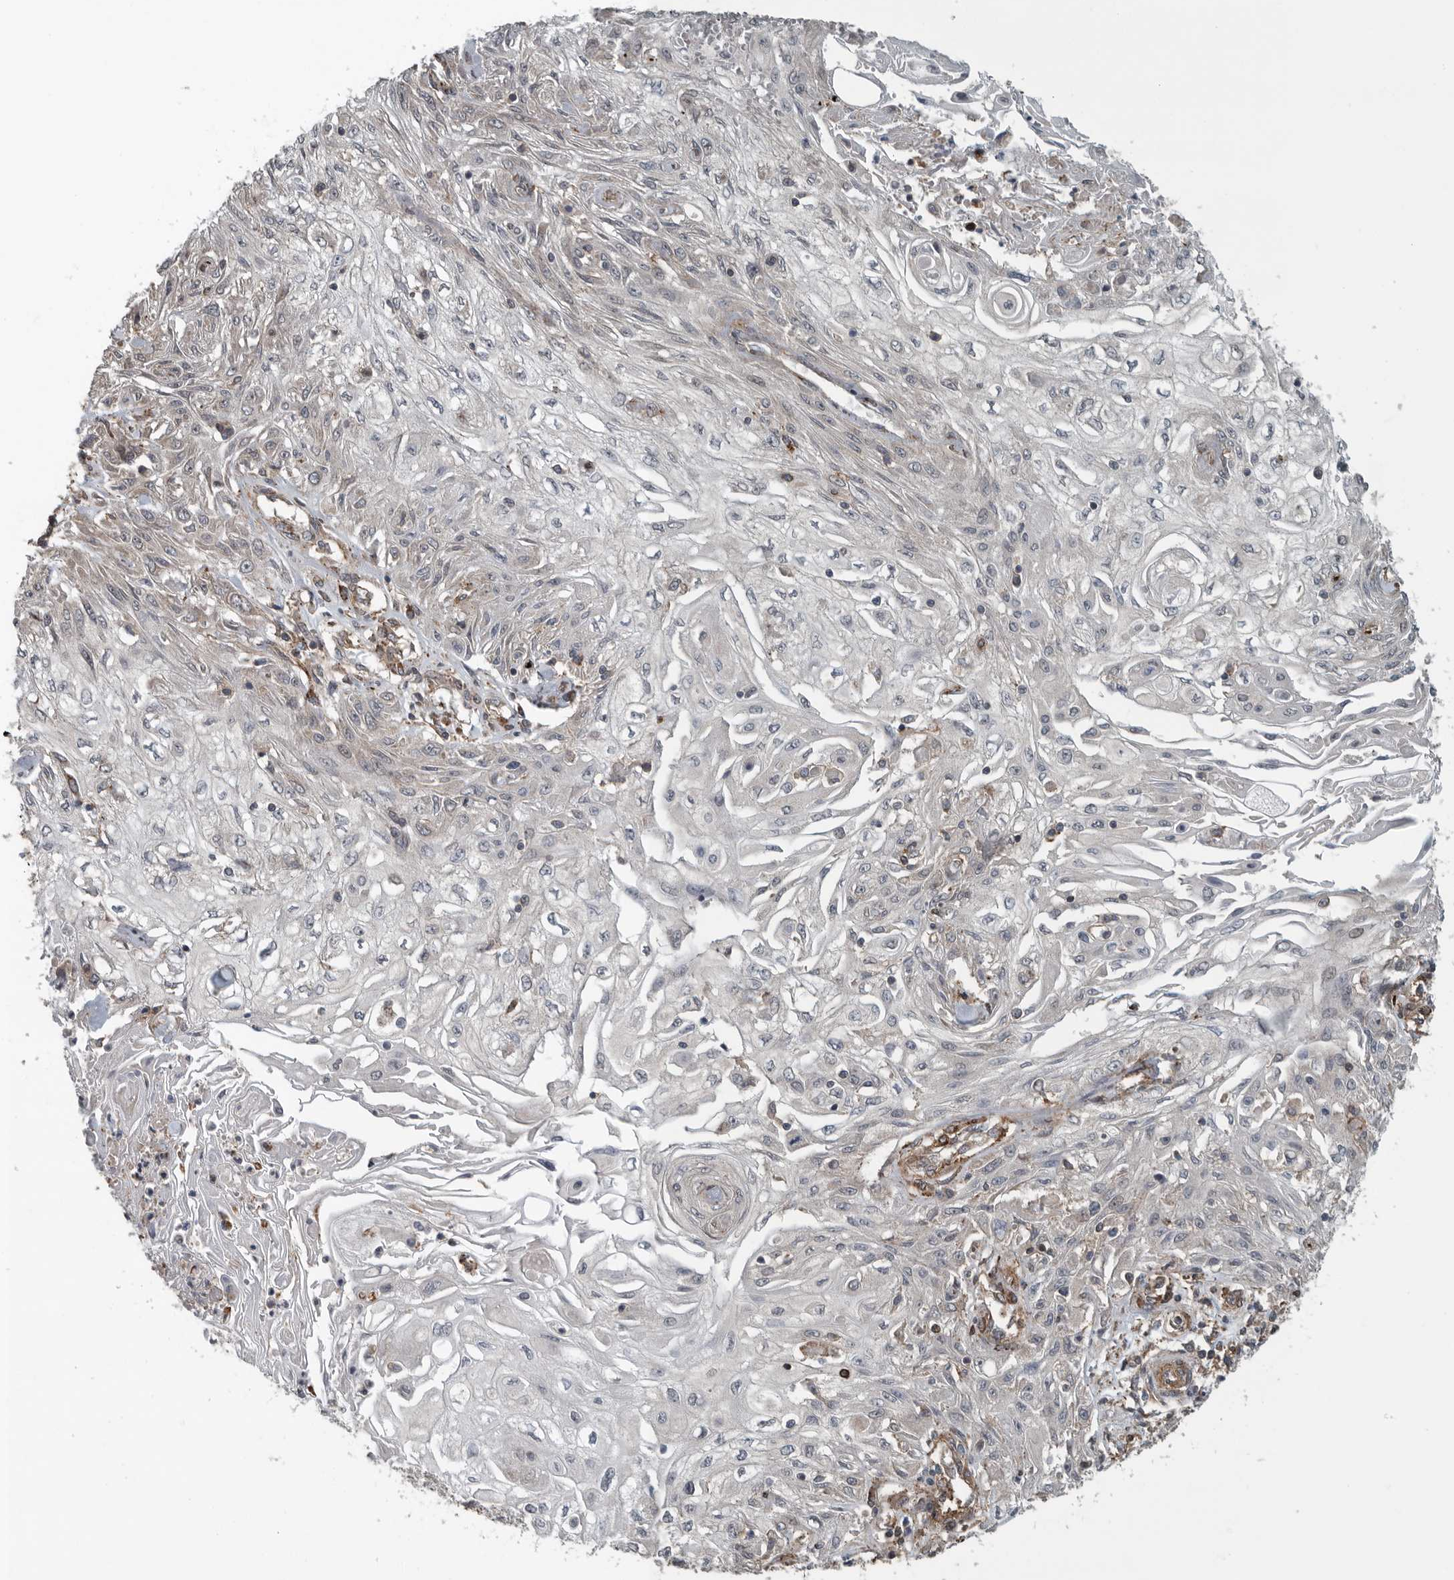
{"staining": {"intensity": "weak", "quantity": "<25%", "location": "cytoplasmic/membranous"}, "tissue": "skin cancer", "cell_type": "Tumor cells", "image_type": "cancer", "snomed": [{"axis": "morphology", "description": "Squamous cell carcinoma, NOS"}, {"axis": "morphology", "description": "Squamous cell carcinoma, metastatic, NOS"}, {"axis": "topography", "description": "Skin"}, {"axis": "topography", "description": "Lymph node"}], "caption": "DAB (3,3'-diaminobenzidine) immunohistochemical staining of human skin cancer (squamous cell carcinoma) displays no significant positivity in tumor cells.", "gene": "AMFR", "patient": {"sex": "male", "age": 75}}